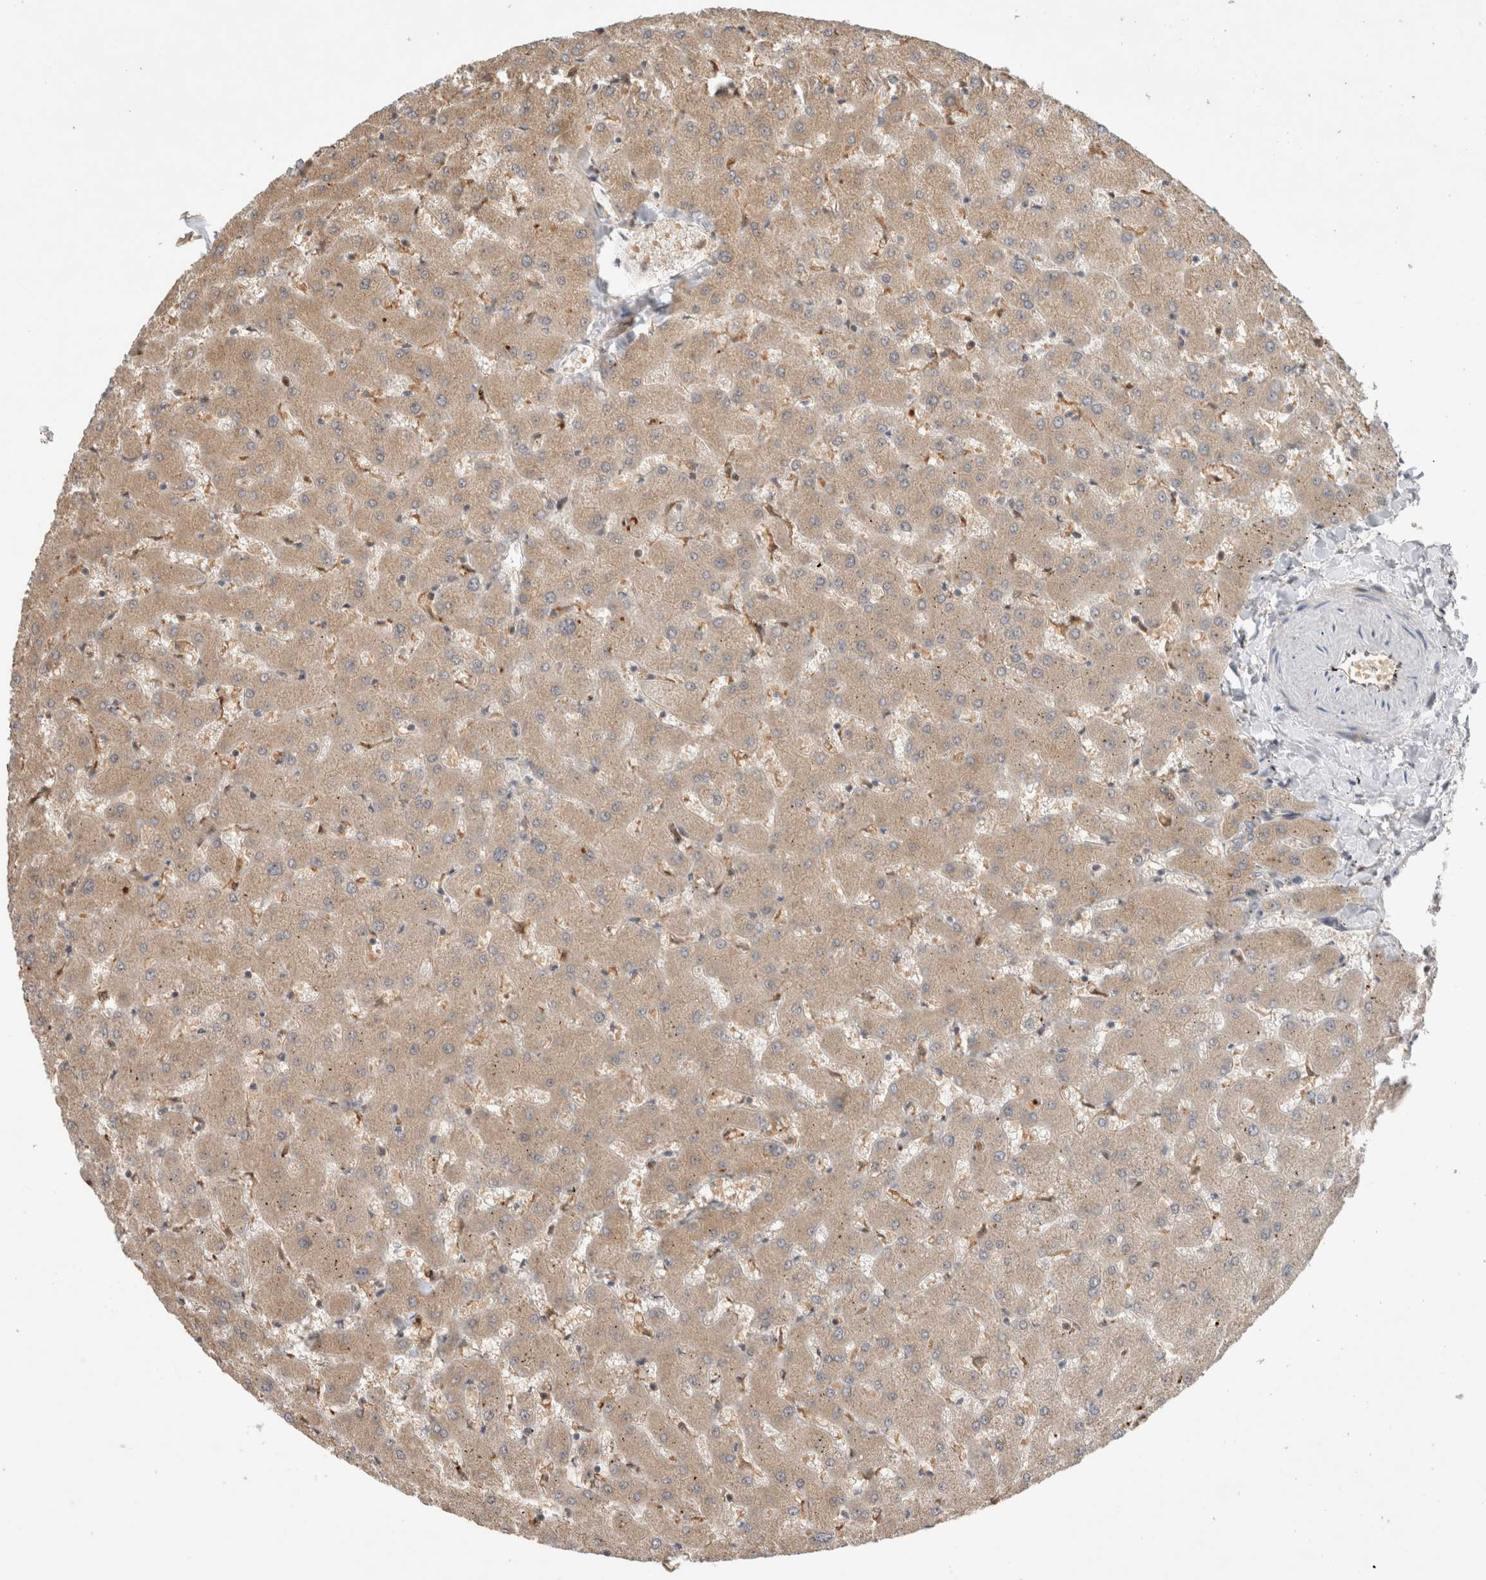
{"staining": {"intensity": "moderate", "quantity": ">75%", "location": "cytoplasmic/membranous"}, "tissue": "liver", "cell_type": "Hepatocytes", "image_type": "normal", "snomed": [{"axis": "morphology", "description": "Normal tissue, NOS"}, {"axis": "topography", "description": "Liver"}], "caption": "Immunohistochemical staining of normal liver shows medium levels of moderate cytoplasmic/membranous staining in about >75% of hepatocytes.", "gene": "OTUD6B", "patient": {"sex": "female", "age": 63}}